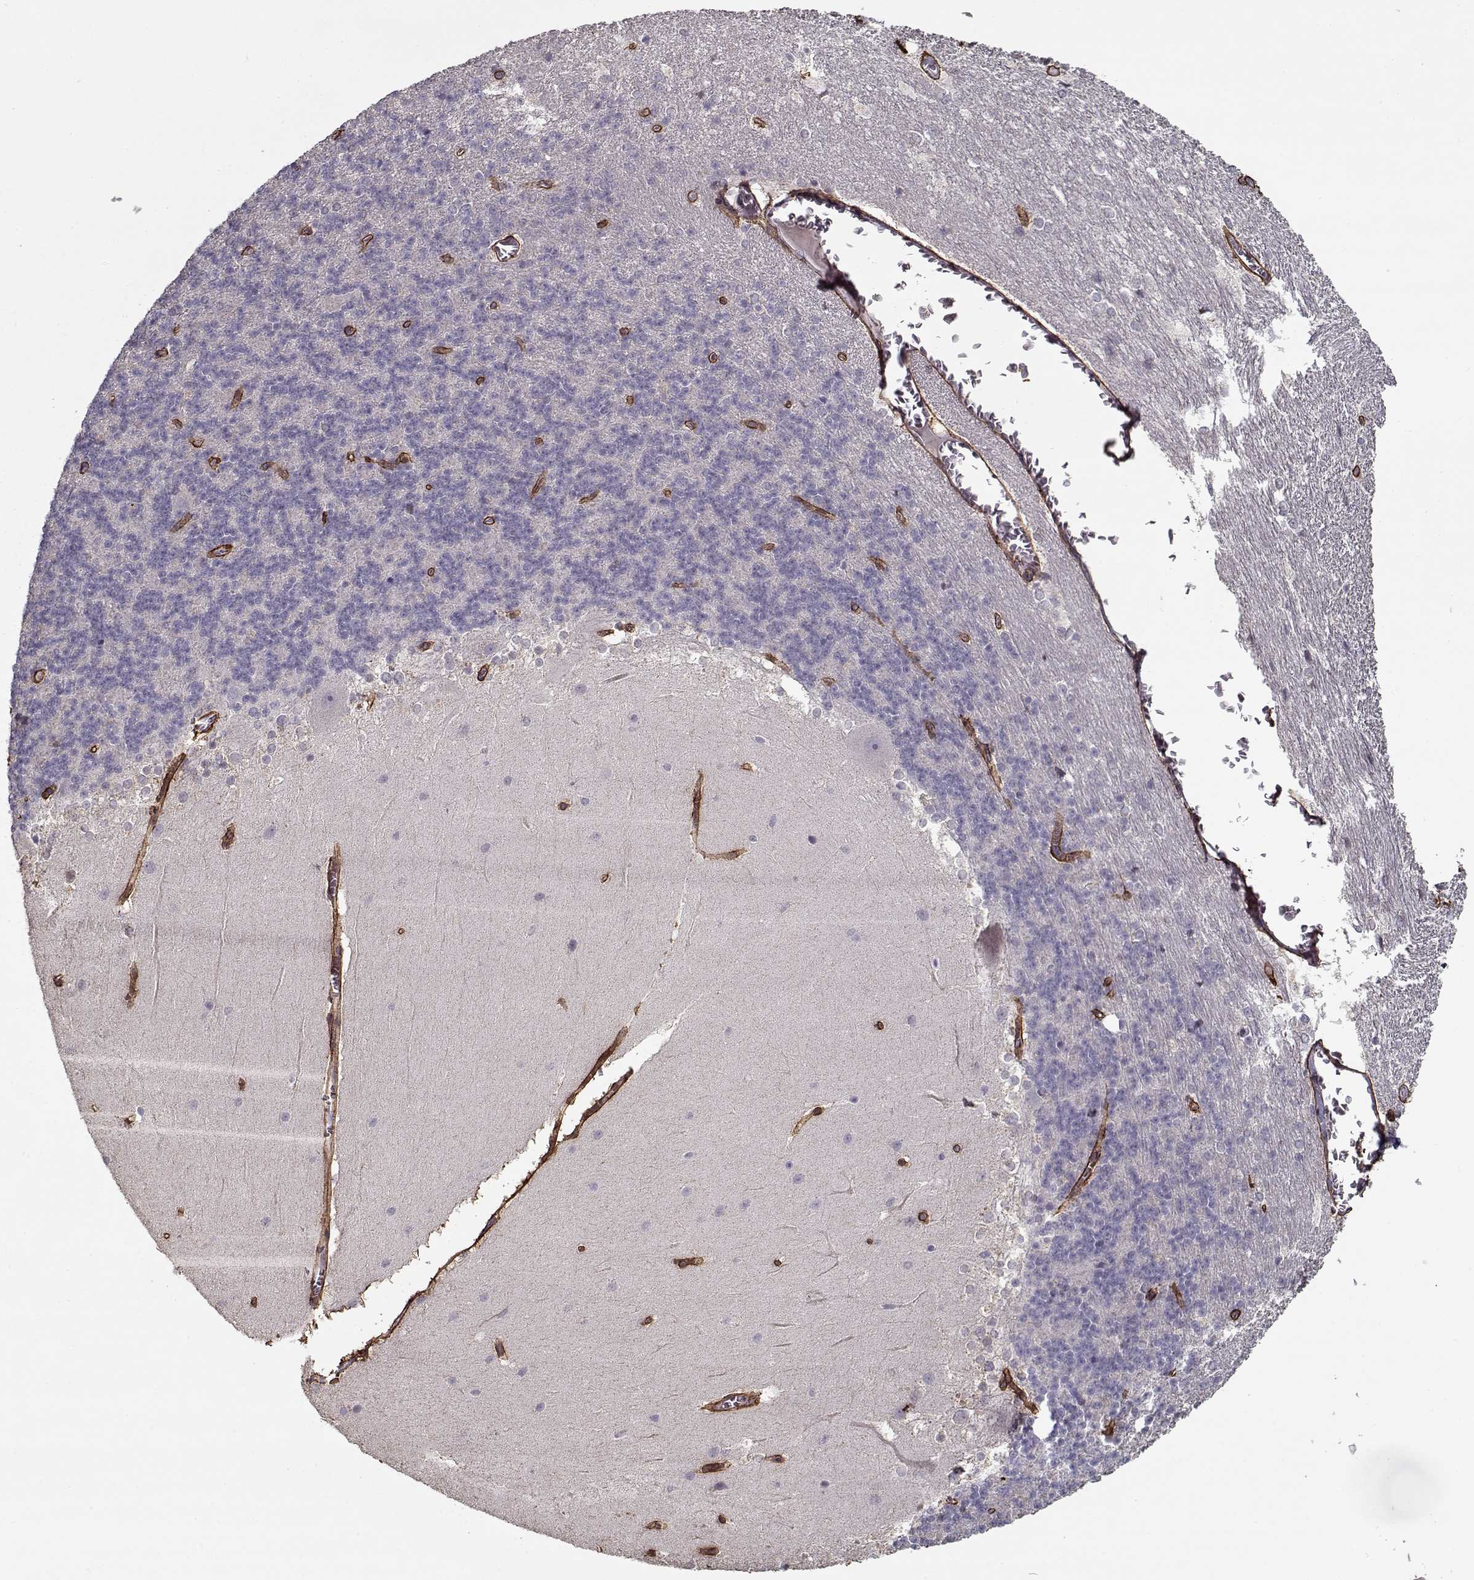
{"staining": {"intensity": "negative", "quantity": "none", "location": "none"}, "tissue": "cerebellum", "cell_type": "Cells in granular layer", "image_type": "normal", "snomed": [{"axis": "morphology", "description": "Normal tissue, NOS"}, {"axis": "topography", "description": "Cerebellum"}], "caption": "Immunohistochemistry (IHC) image of benign human cerebellum stained for a protein (brown), which shows no expression in cells in granular layer.", "gene": "LAMA2", "patient": {"sex": "female", "age": 19}}